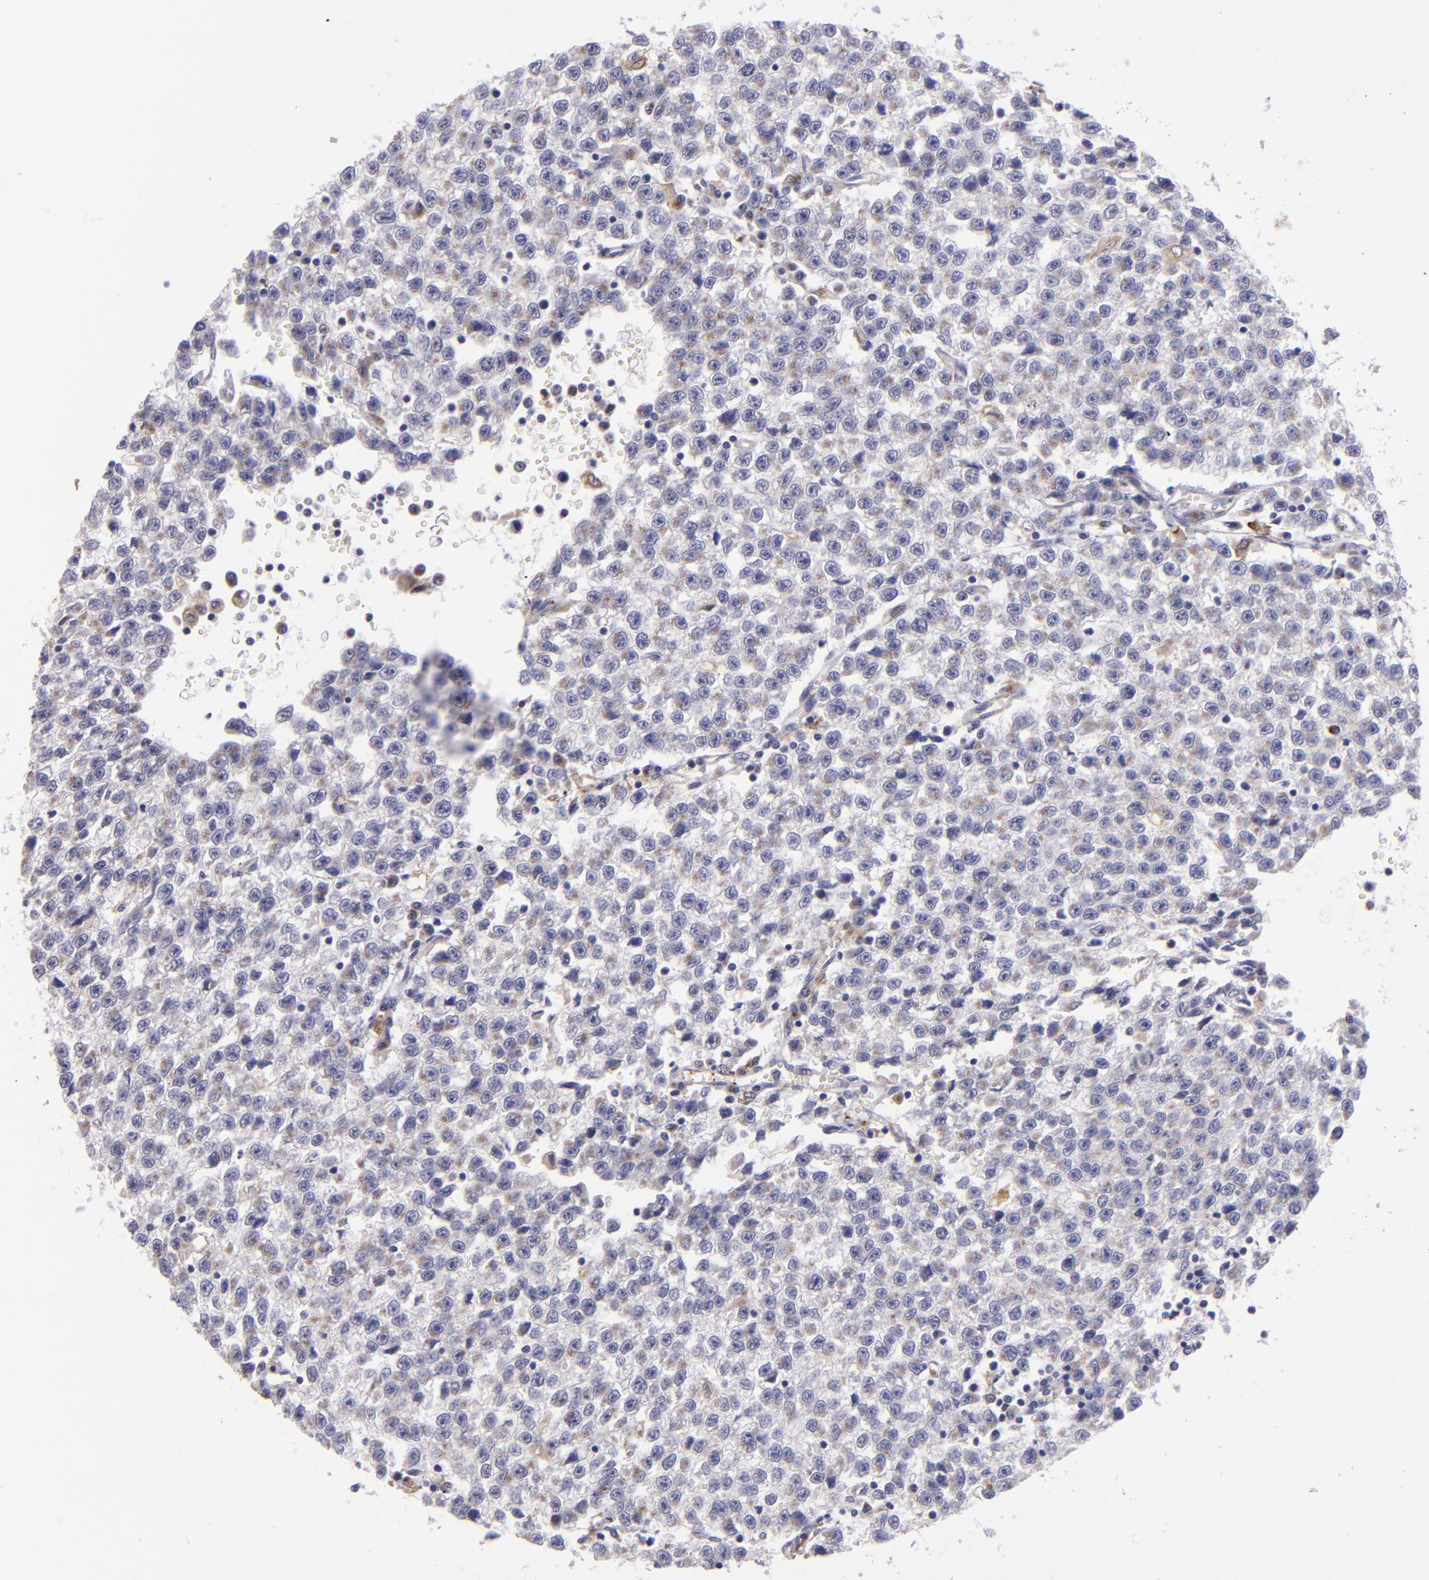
{"staining": {"intensity": "weak", "quantity": "25%-75%", "location": "cytoplasmic/membranous"}, "tissue": "testis cancer", "cell_type": "Tumor cells", "image_type": "cancer", "snomed": [{"axis": "morphology", "description": "Seminoma, NOS"}, {"axis": "topography", "description": "Testis"}], "caption": "Immunohistochemical staining of human testis cancer (seminoma) exhibits weak cytoplasmic/membranous protein staining in approximately 25%-75% of tumor cells.", "gene": "PTGS1", "patient": {"sex": "male", "age": 35}}